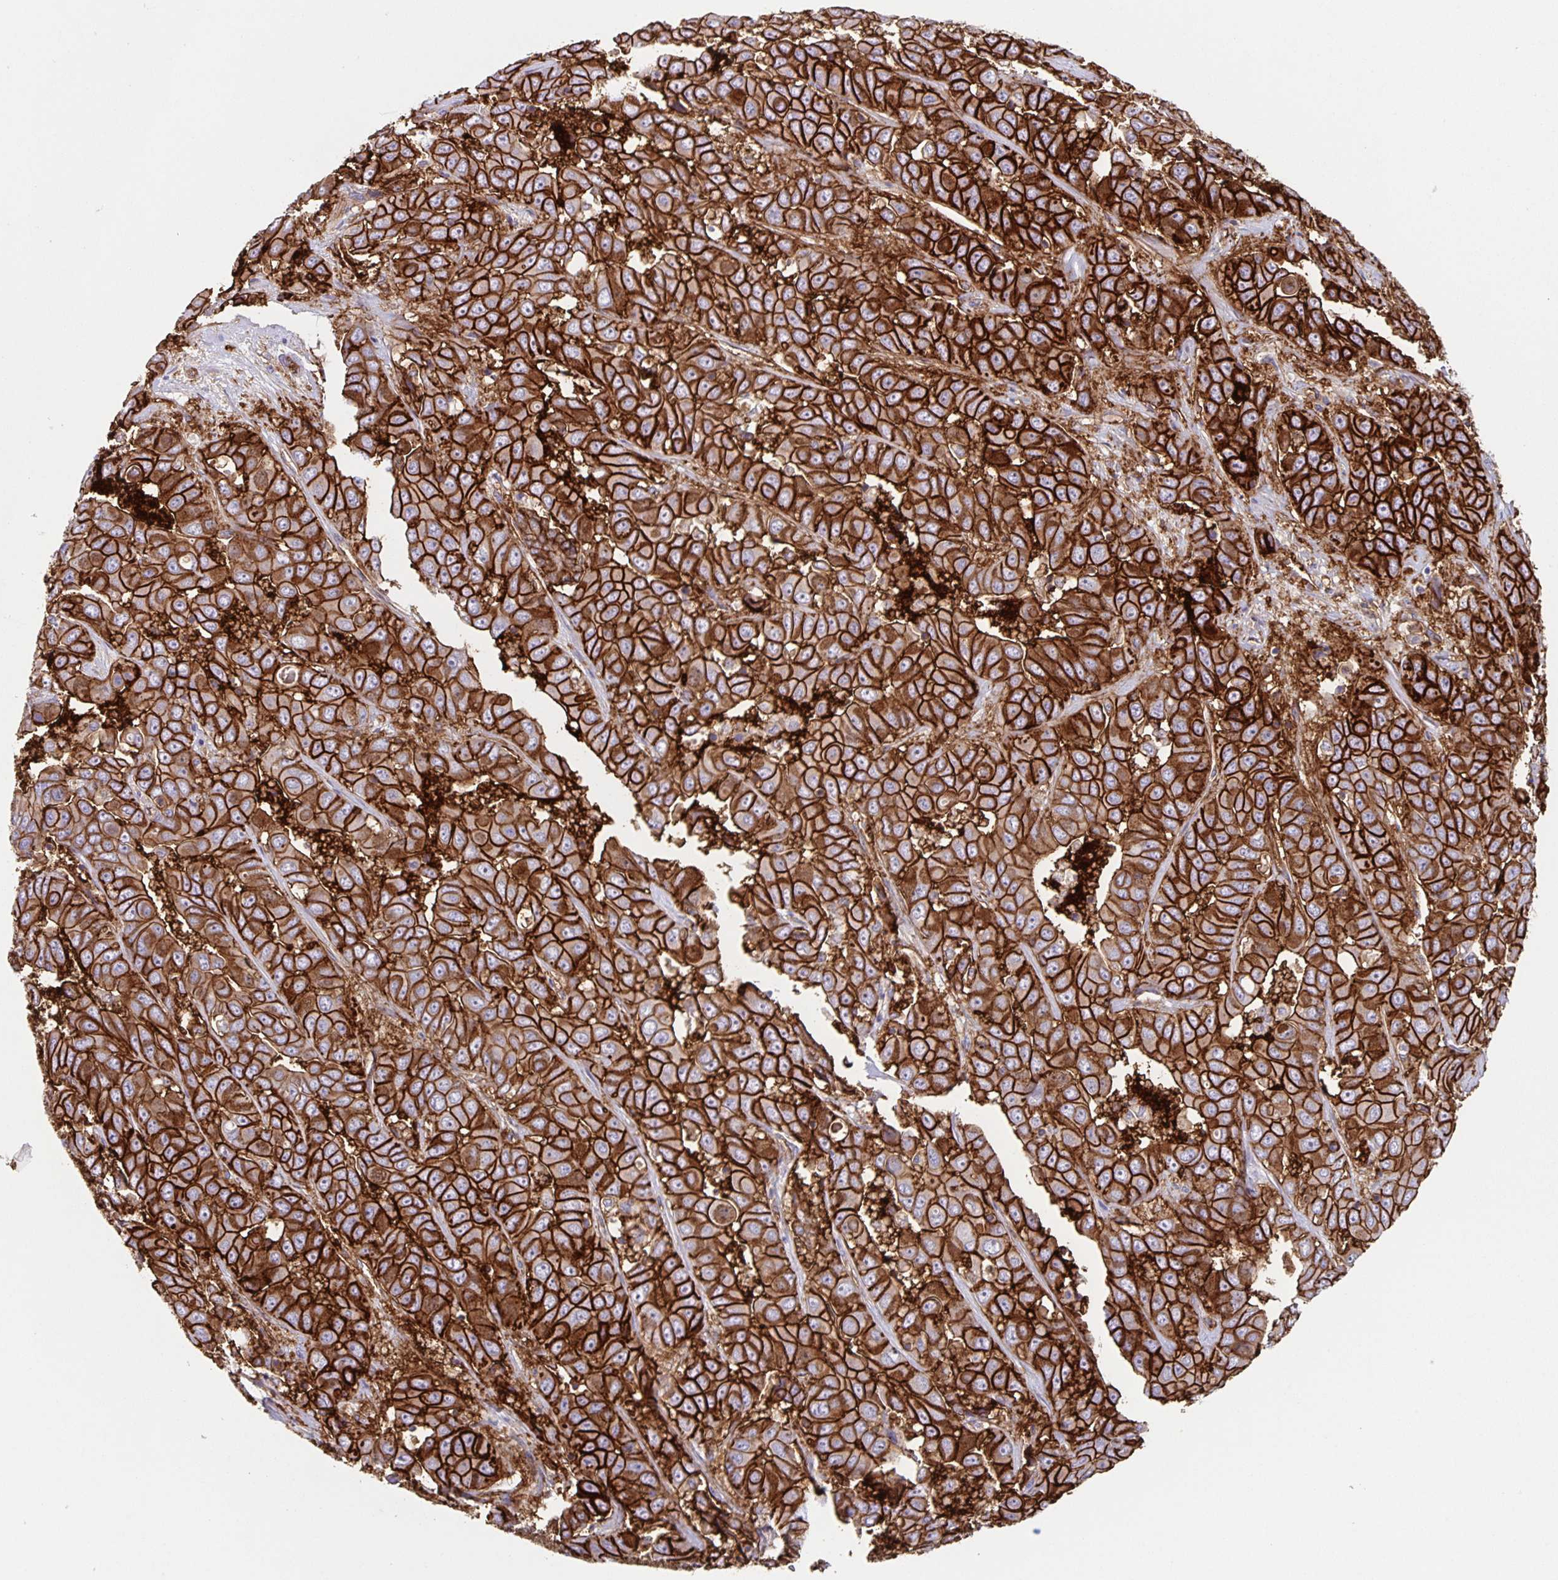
{"staining": {"intensity": "strong", "quantity": ">75%", "location": "cytoplasmic/membranous"}, "tissue": "liver cancer", "cell_type": "Tumor cells", "image_type": "cancer", "snomed": [{"axis": "morphology", "description": "Cholangiocarcinoma"}, {"axis": "topography", "description": "Liver"}], "caption": "Human cholangiocarcinoma (liver) stained with a brown dye shows strong cytoplasmic/membranous positive positivity in about >75% of tumor cells.", "gene": "ITGA2", "patient": {"sex": "female", "age": 52}}